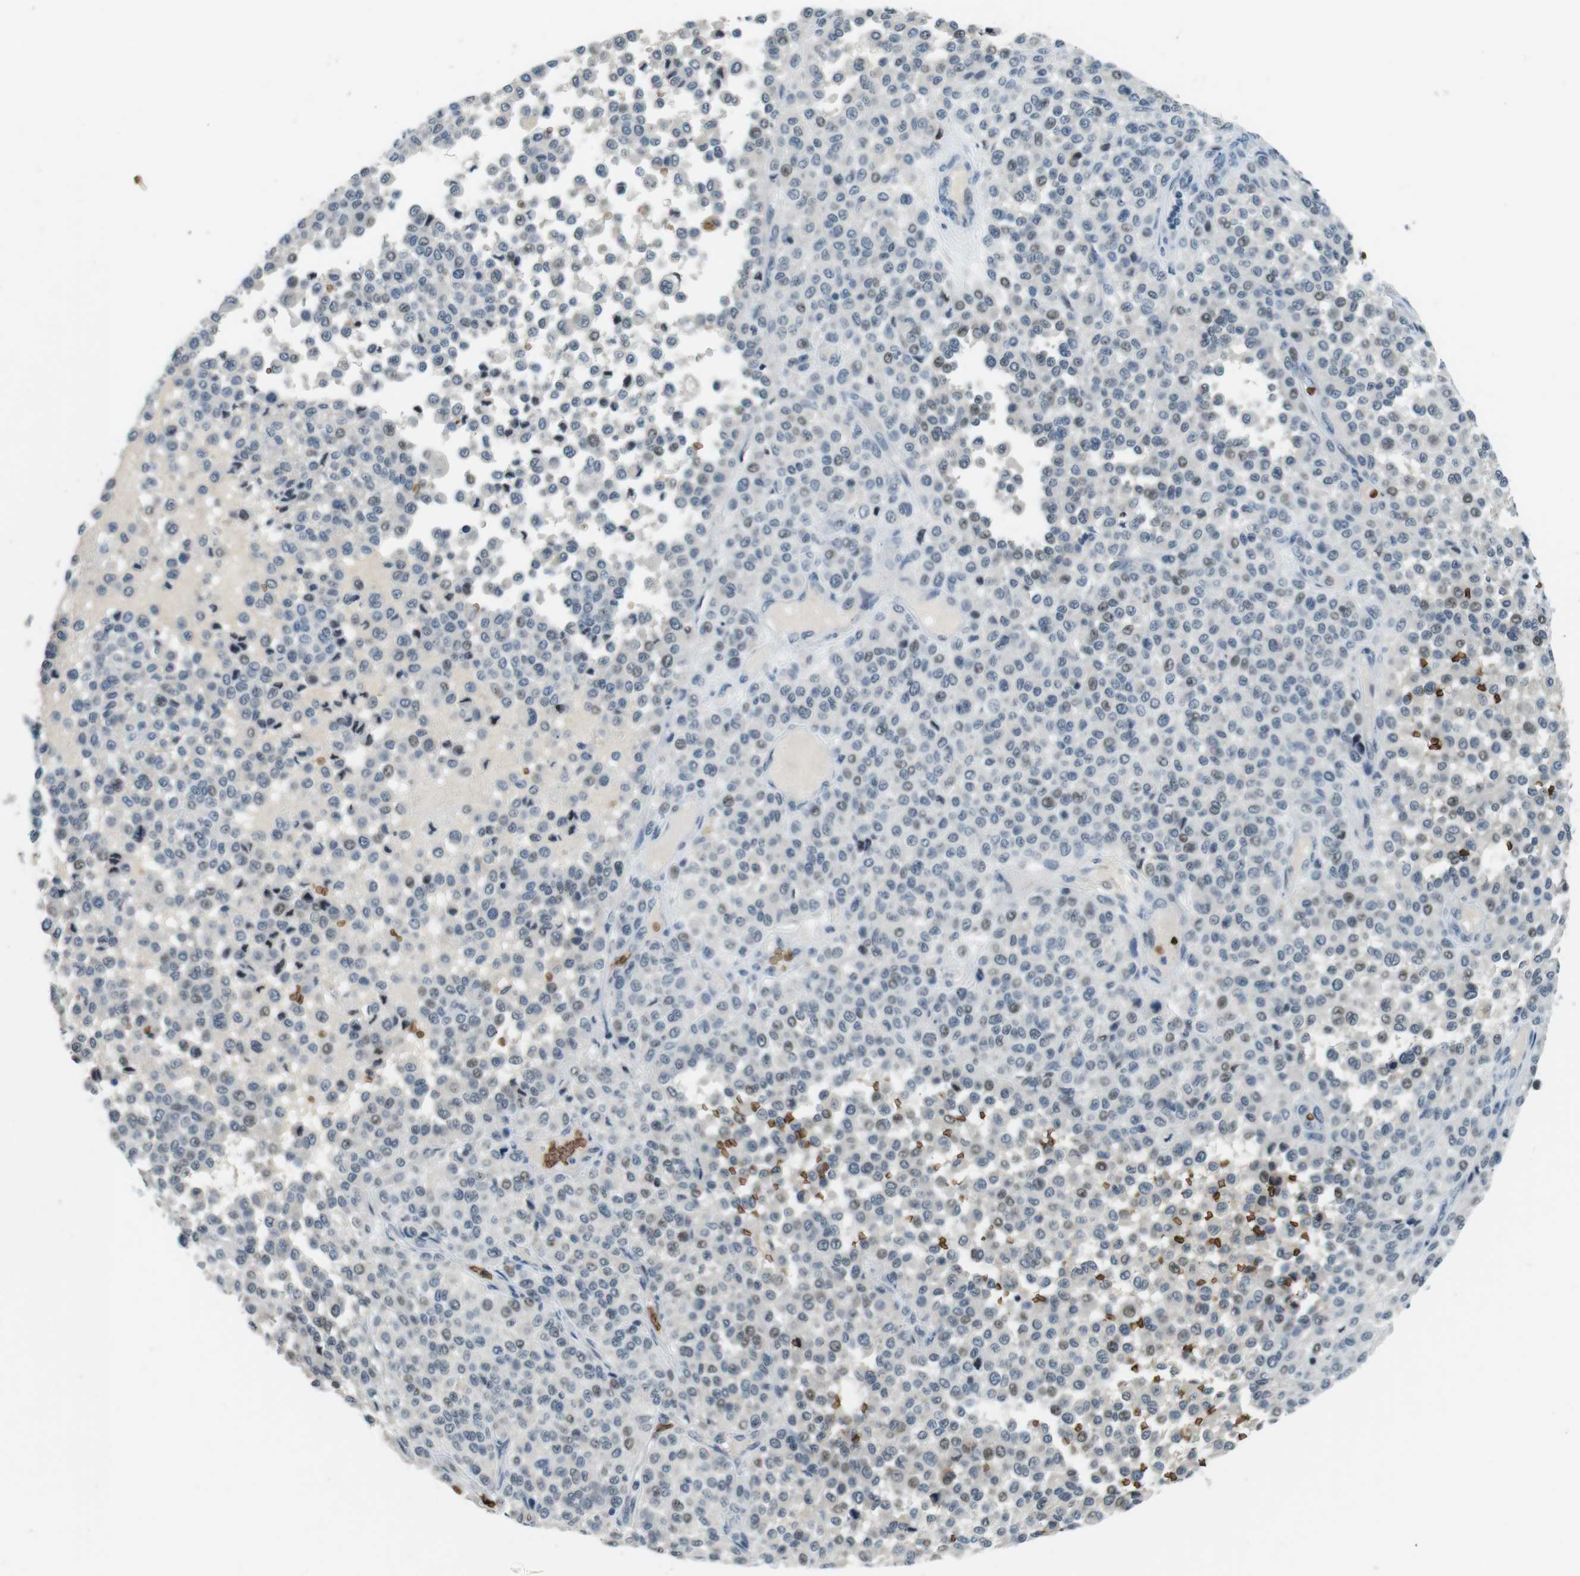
{"staining": {"intensity": "negative", "quantity": "none", "location": "none"}, "tissue": "melanoma", "cell_type": "Tumor cells", "image_type": "cancer", "snomed": [{"axis": "morphology", "description": "Malignant melanoma, Metastatic site"}, {"axis": "topography", "description": "Pancreas"}], "caption": "High power microscopy micrograph of an immunohistochemistry histopathology image of malignant melanoma (metastatic site), revealing no significant staining in tumor cells.", "gene": "SLC4A1", "patient": {"sex": "female", "age": 30}}